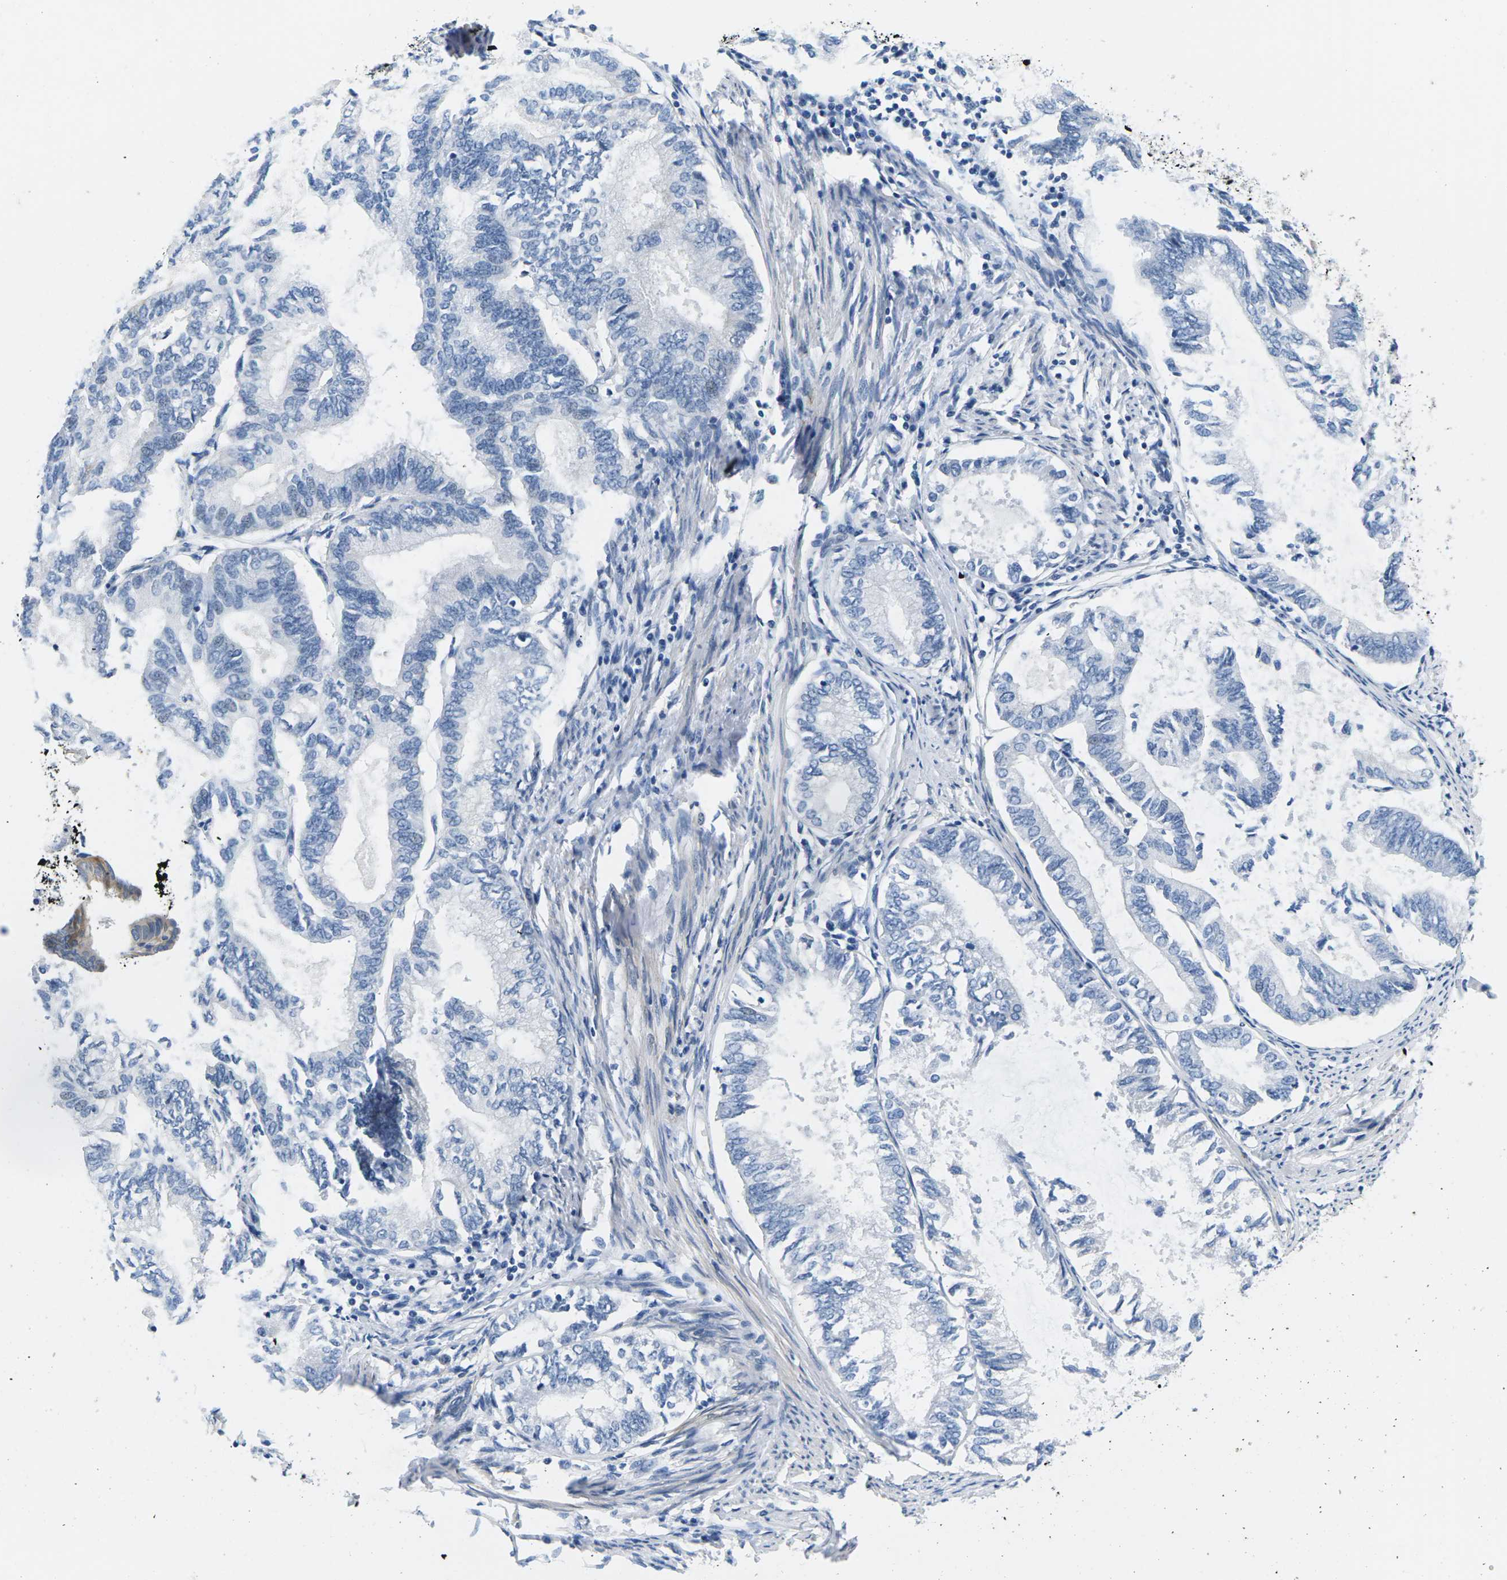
{"staining": {"intensity": "negative", "quantity": "none", "location": "none"}, "tissue": "endometrial cancer", "cell_type": "Tumor cells", "image_type": "cancer", "snomed": [{"axis": "morphology", "description": "Adenocarcinoma, NOS"}, {"axis": "topography", "description": "Endometrium"}], "caption": "The histopathology image shows no significant expression in tumor cells of adenocarcinoma (endometrial).", "gene": "TSPAN2", "patient": {"sex": "female", "age": 86}}